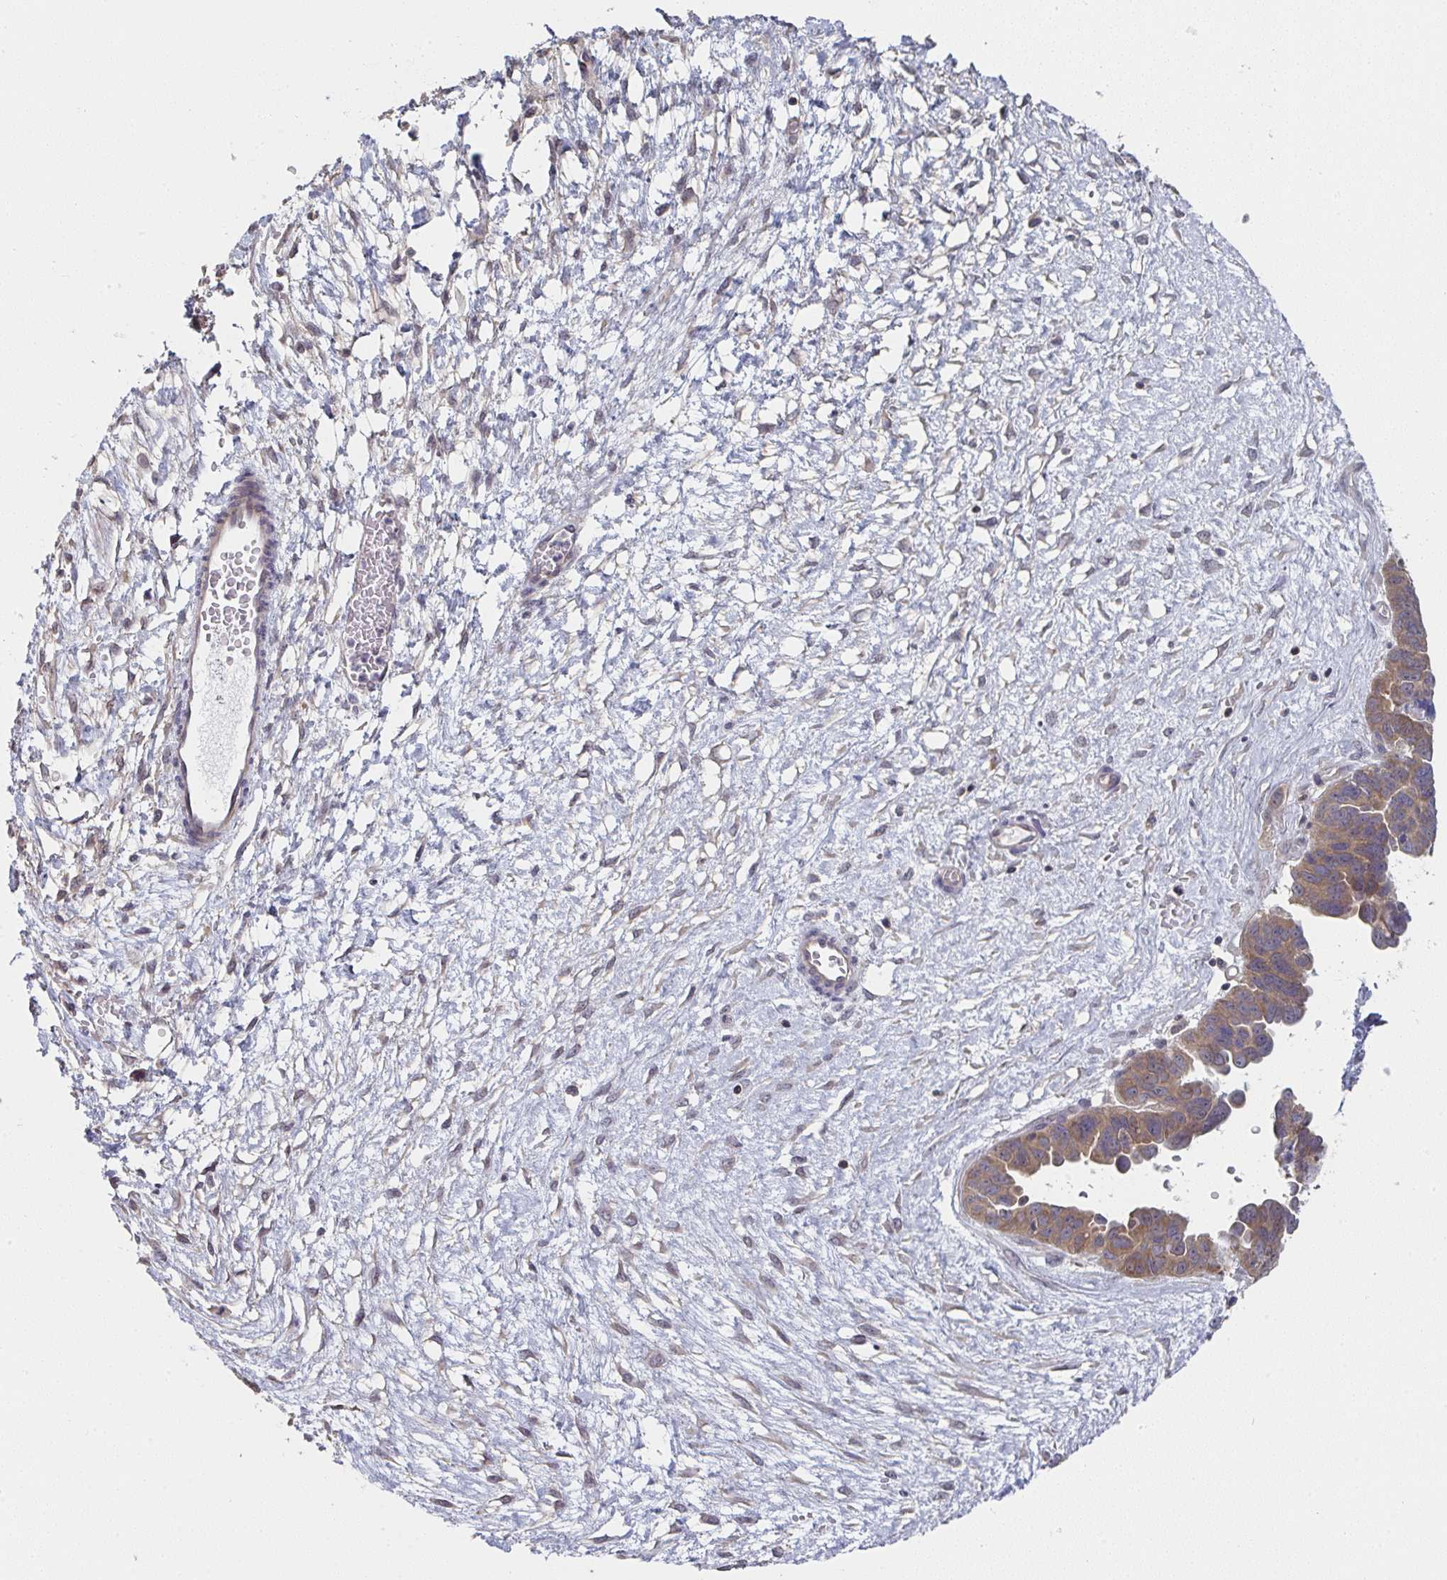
{"staining": {"intensity": "moderate", "quantity": "<25%", "location": "cytoplasmic/membranous"}, "tissue": "ovarian cancer", "cell_type": "Tumor cells", "image_type": "cancer", "snomed": [{"axis": "morphology", "description": "Cystadenocarcinoma, serous, NOS"}, {"axis": "topography", "description": "Ovary"}], "caption": "Protein expression analysis of human ovarian cancer (serous cystadenocarcinoma) reveals moderate cytoplasmic/membranous staining in approximately <25% of tumor cells.", "gene": "RANGRF", "patient": {"sex": "female", "age": 64}}